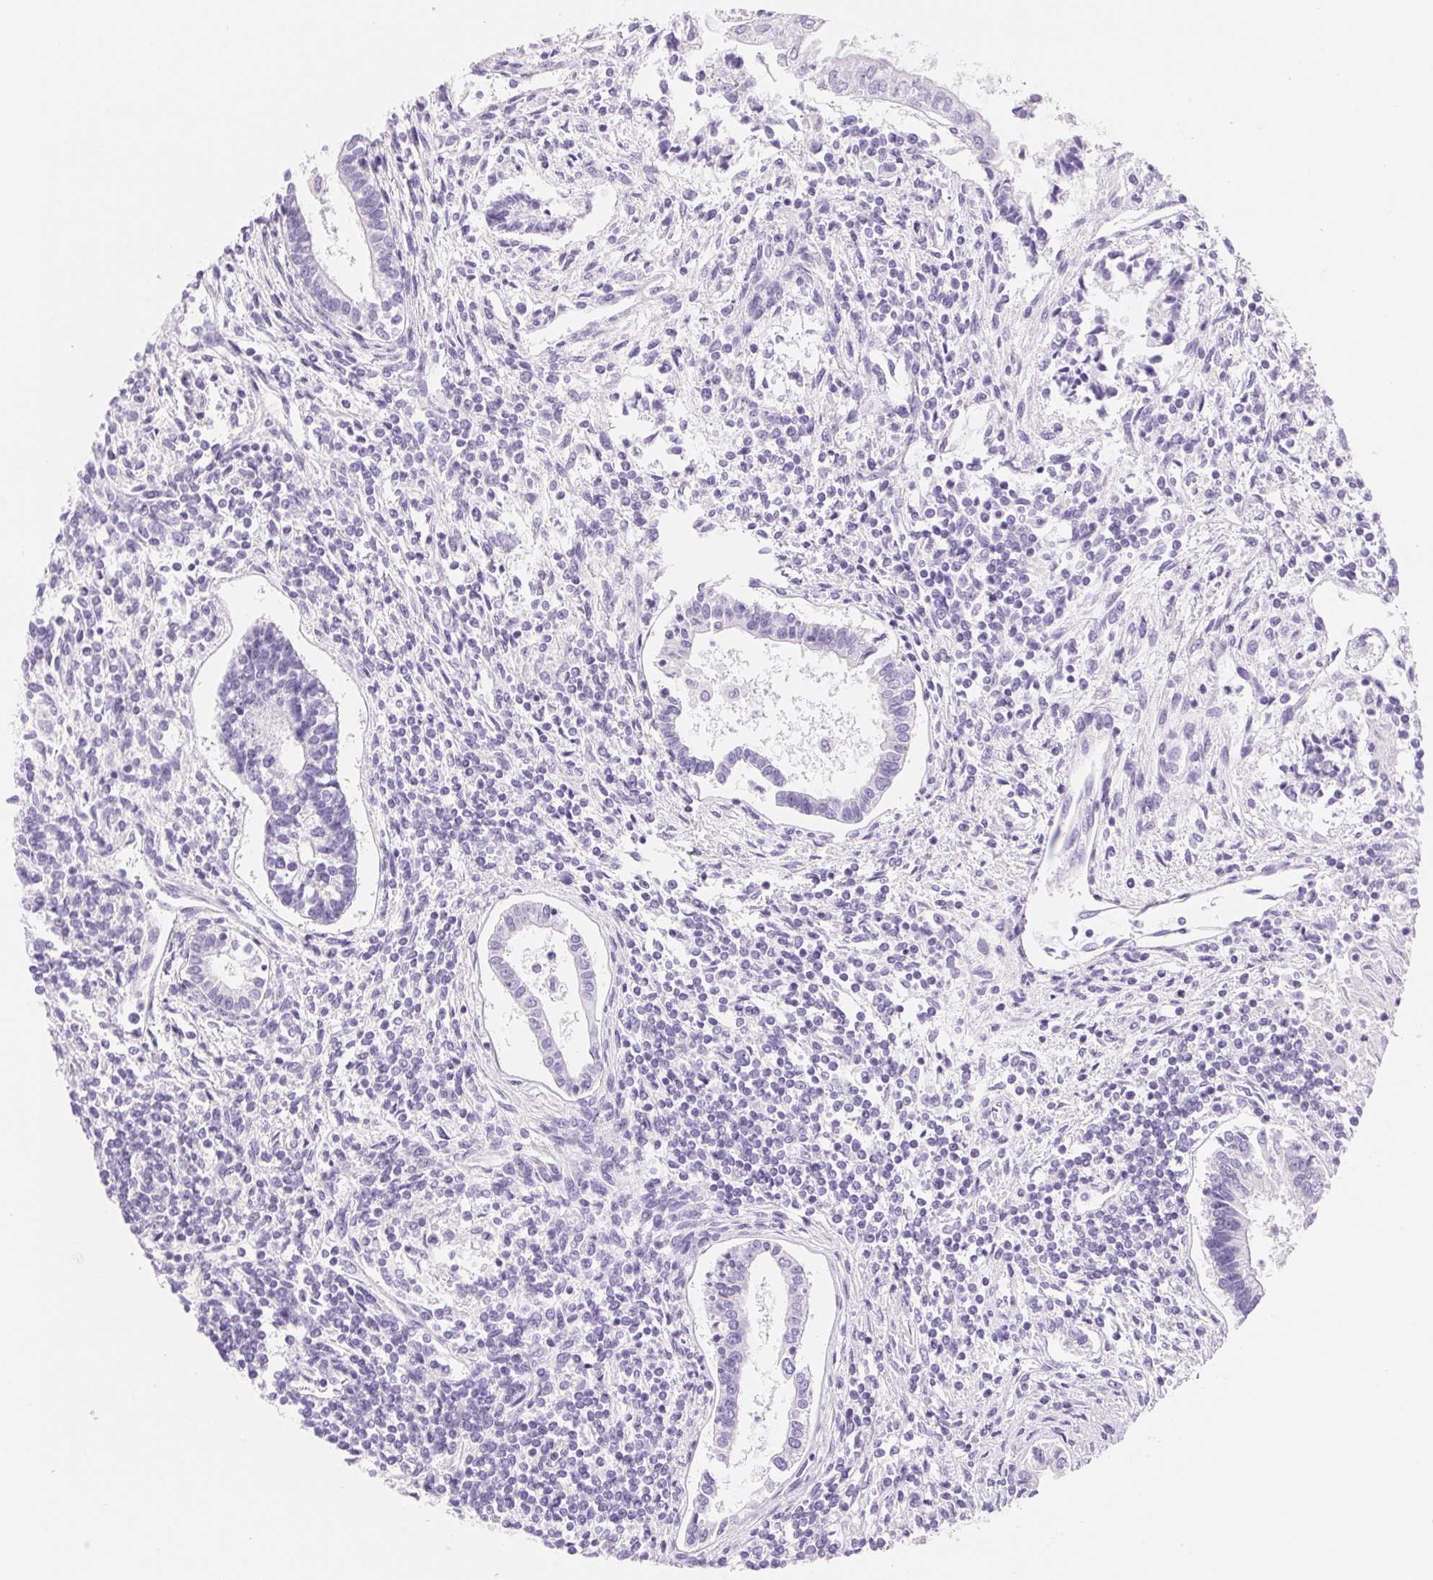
{"staining": {"intensity": "negative", "quantity": "none", "location": "none"}, "tissue": "testis cancer", "cell_type": "Tumor cells", "image_type": "cancer", "snomed": [{"axis": "morphology", "description": "Carcinoma, Embryonal, NOS"}, {"axis": "topography", "description": "Testis"}], "caption": "A high-resolution histopathology image shows IHC staining of embryonal carcinoma (testis), which exhibits no significant staining in tumor cells.", "gene": "ASGR2", "patient": {"sex": "male", "age": 37}}